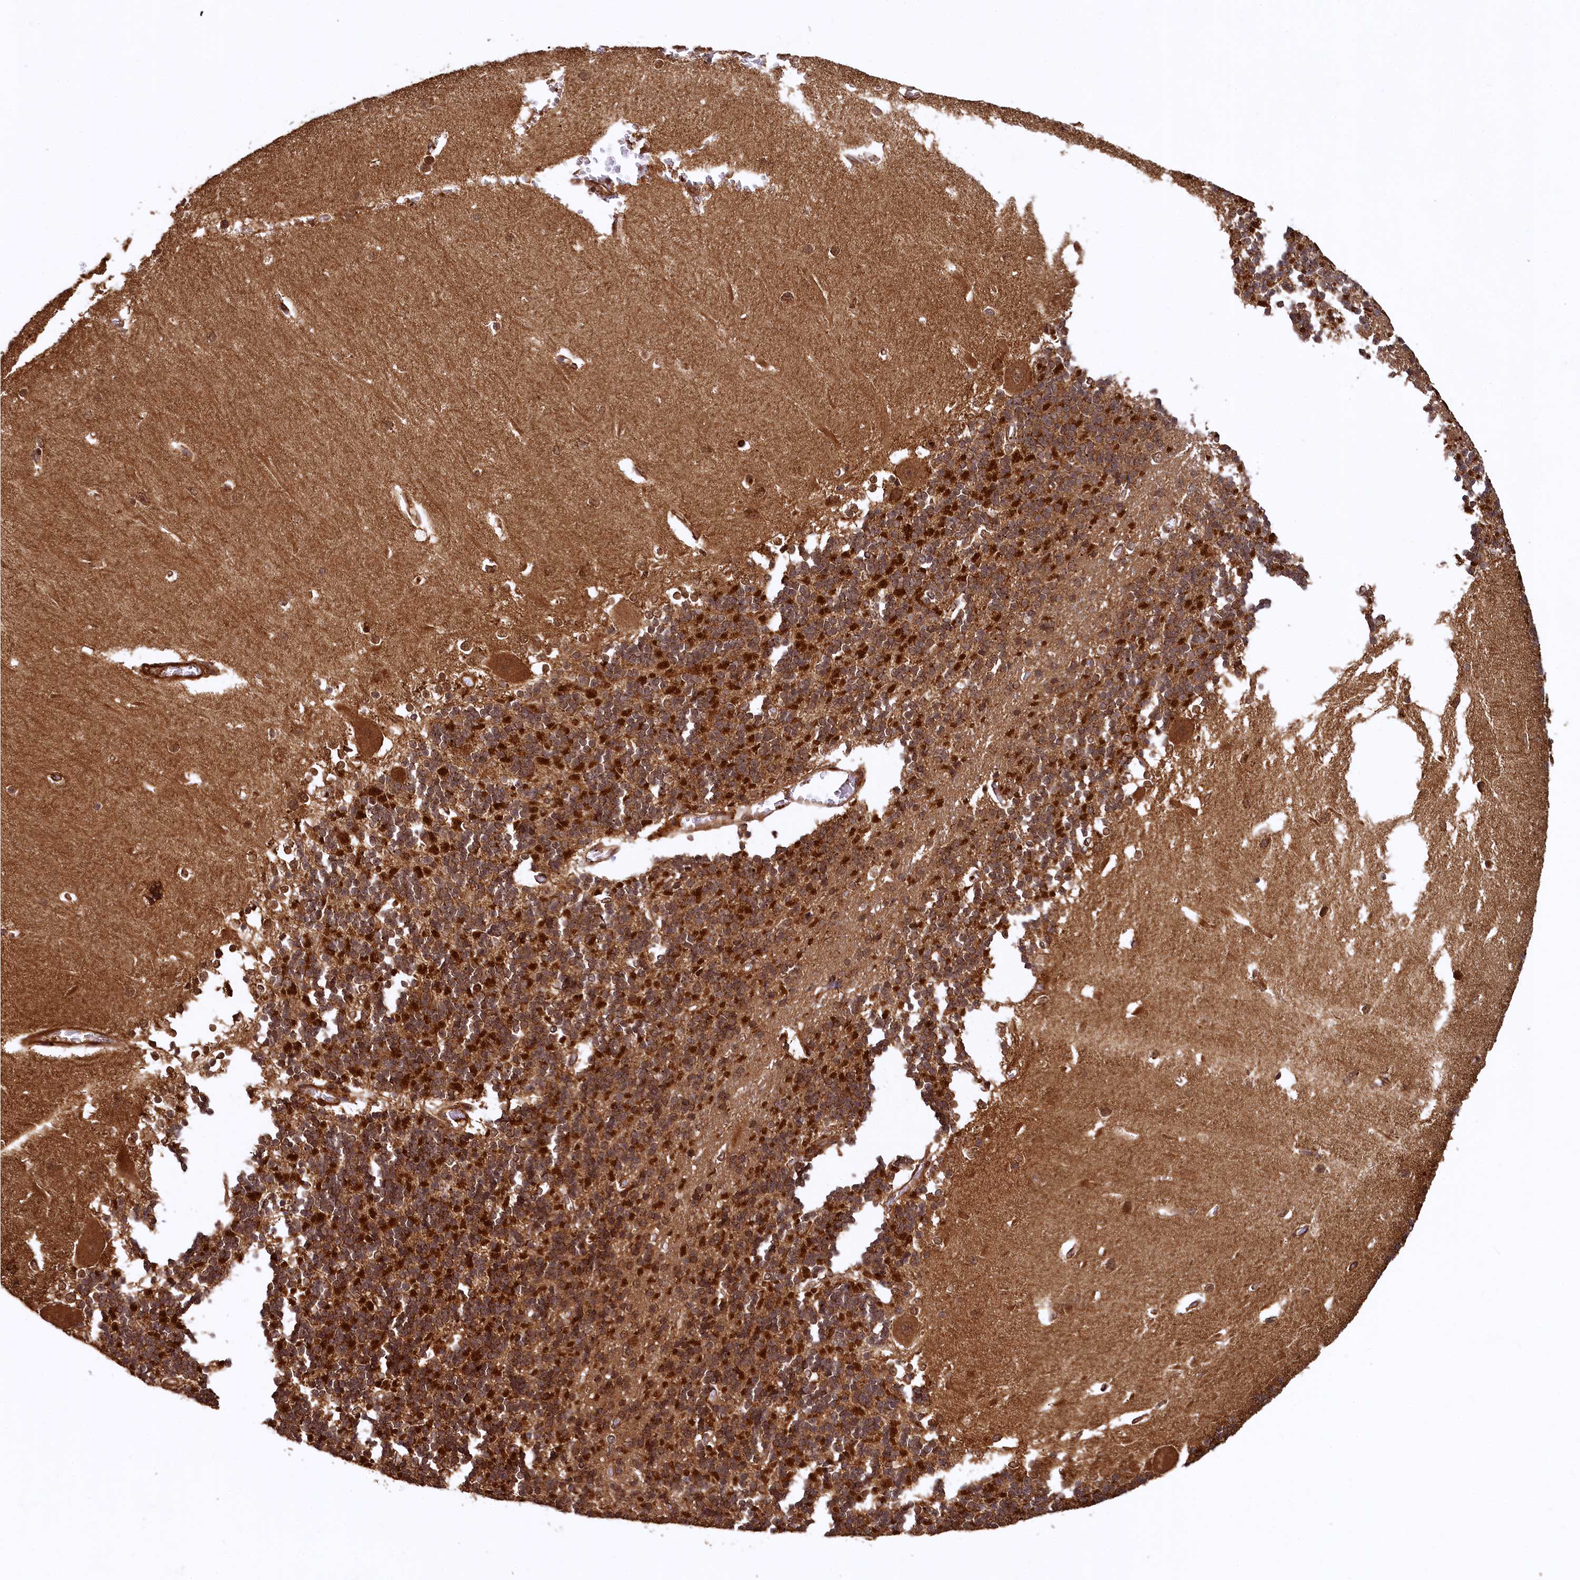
{"staining": {"intensity": "strong", "quantity": ">75%", "location": "cytoplasmic/membranous"}, "tissue": "cerebellum", "cell_type": "Cells in granular layer", "image_type": "normal", "snomed": [{"axis": "morphology", "description": "Normal tissue, NOS"}, {"axis": "topography", "description": "Cerebellum"}], "caption": "Immunohistochemistry (IHC) (DAB (3,3'-diaminobenzidine)) staining of unremarkable cerebellum displays strong cytoplasmic/membranous protein staining in about >75% of cells in granular layer.", "gene": "STUB1", "patient": {"sex": "male", "age": 37}}